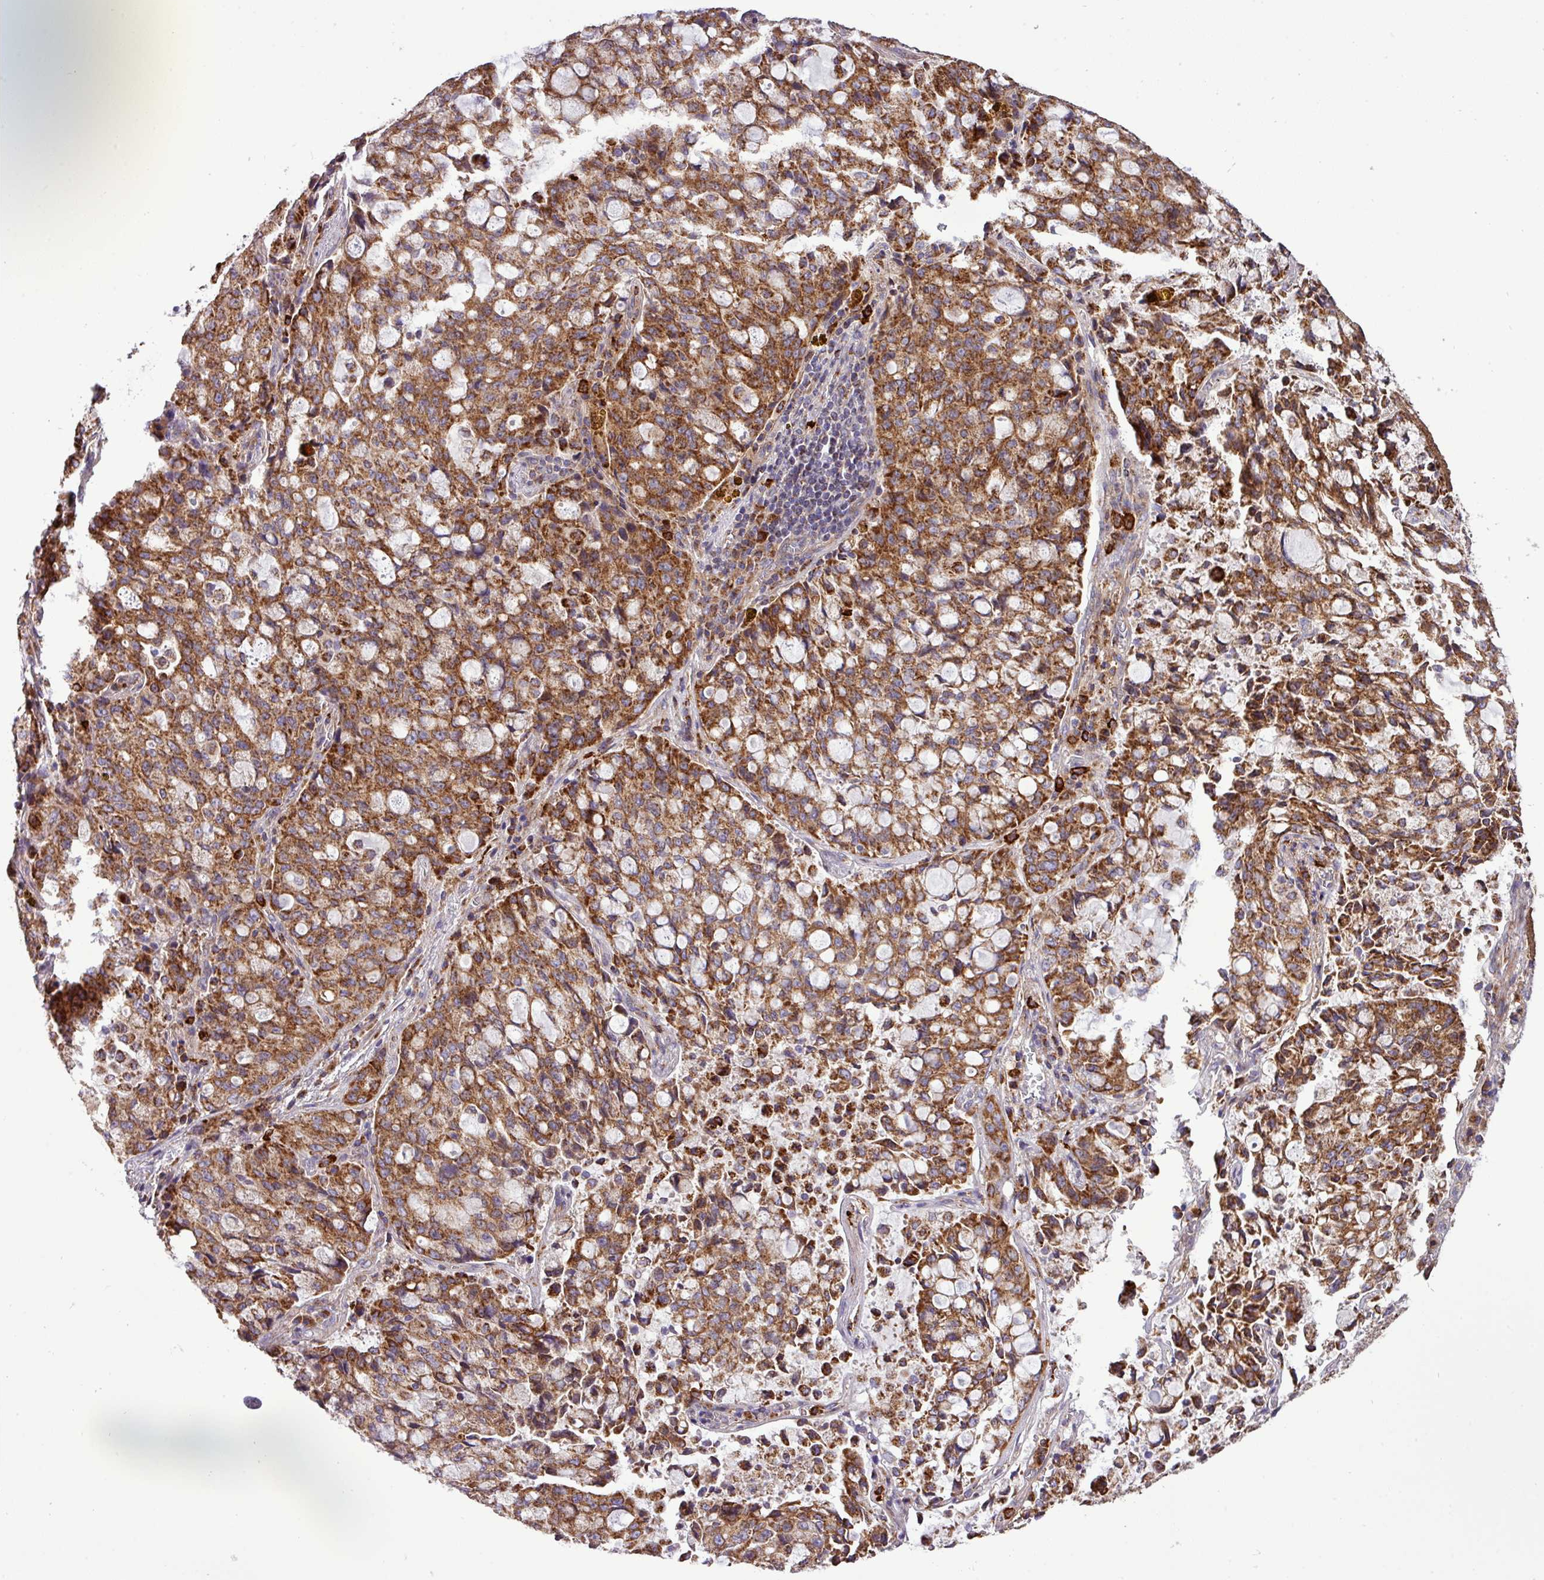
{"staining": {"intensity": "strong", "quantity": ">75%", "location": "cytoplasmic/membranous"}, "tissue": "lung cancer", "cell_type": "Tumor cells", "image_type": "cancer", "snomed": [{"axis": "morphology", "description": "Adenocarcinoma, NOS"}, {"axis": "topography", "description": "Lung"}], "caption": "Immunohistochemistry (IHC) histopathology image of human lung adenocarcinoma stained for a protein (brown), which shows high levels of strong cytoplasmic/membranous expression in about >75% of tumor cells.", "gene": "ZNF569", "patient": {"sex": "female", "age": 44}}